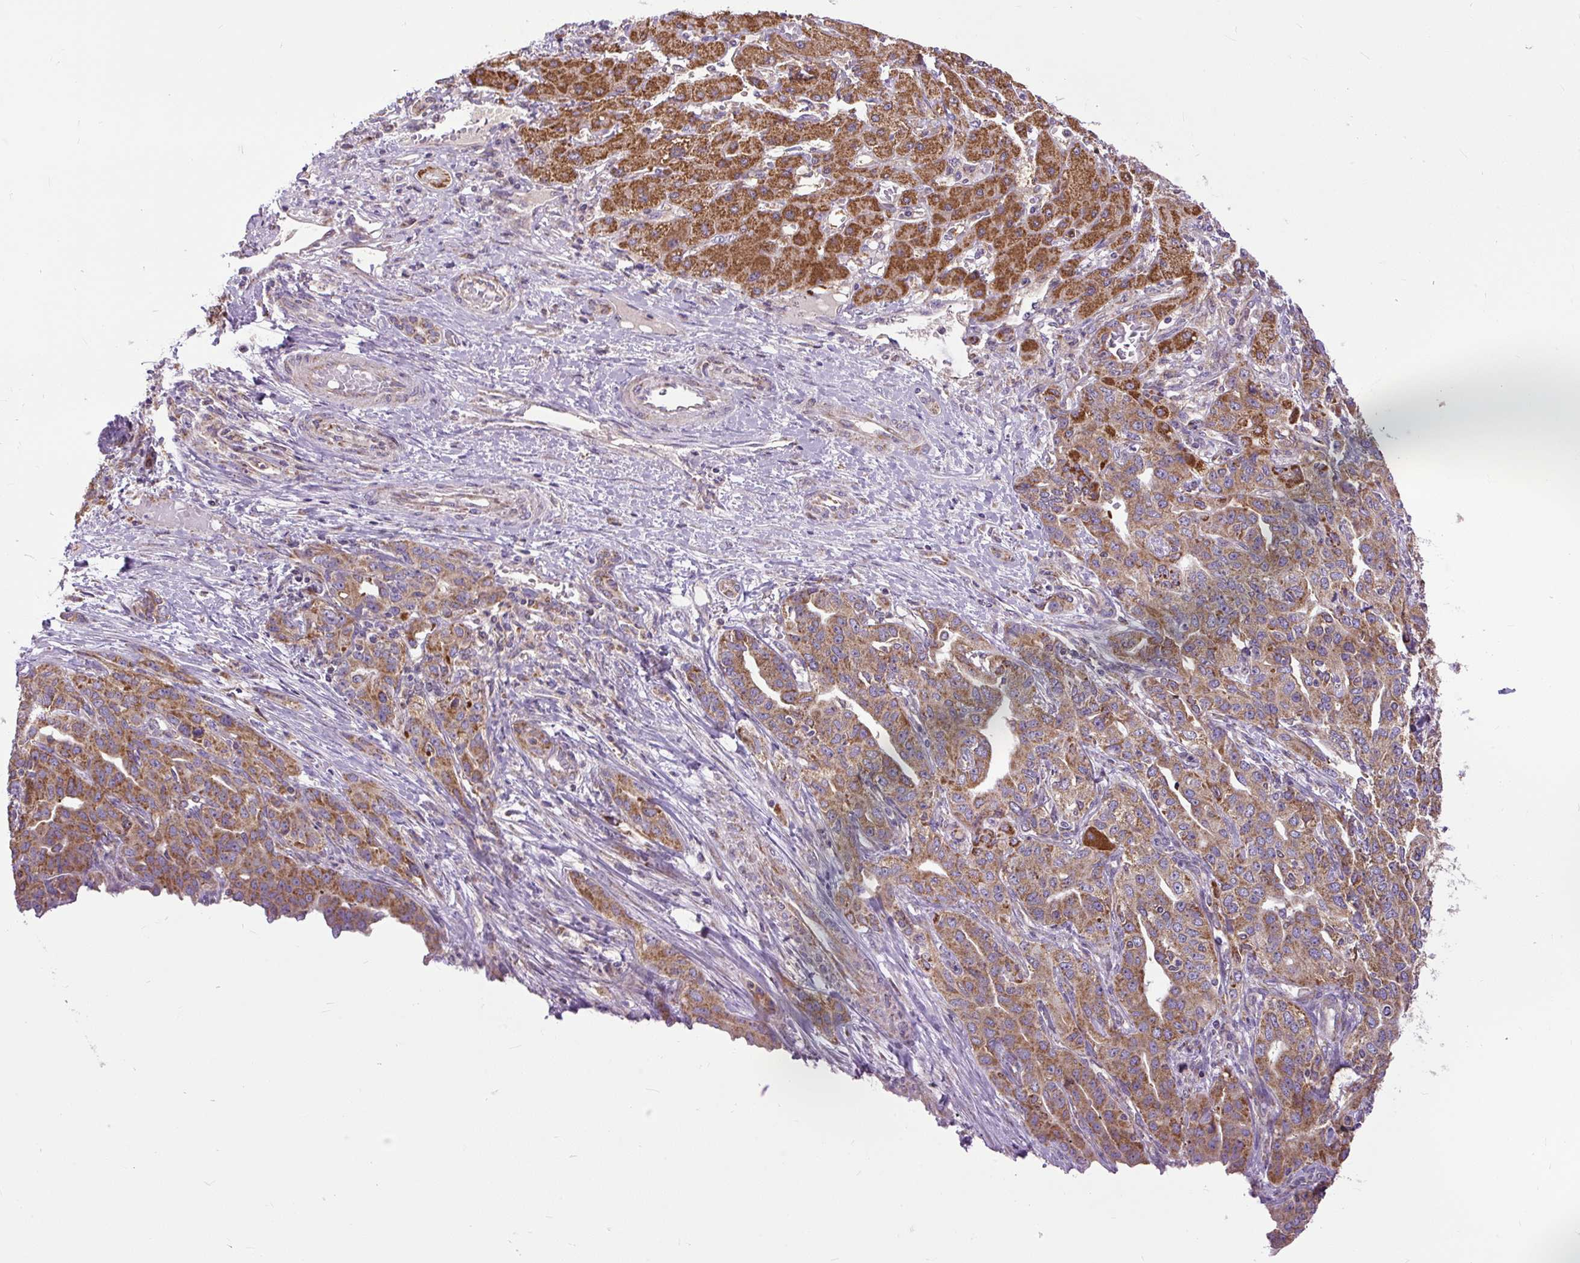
{"staining": {"intensity": "moderate", "quantity": ">75%", "location": "cytoplasmic/membranous"}, "tissue": "liver cancer", "cell_type": "Tumor cells", "image_type": "cancer", "snomed": [{"axis": "morphology", "description": "Cholangiocarcinoma"}, {"axis": "topography", "description": "Liver"}], "caption": "IHC of human liver cholangiocarcinoma reveals medium levels of moderate cytoplasmic/membranous staining in approximately >75% of tumor cells.", "gene": "TM2D3", "patient": {"sex": "male", "age": 59}}